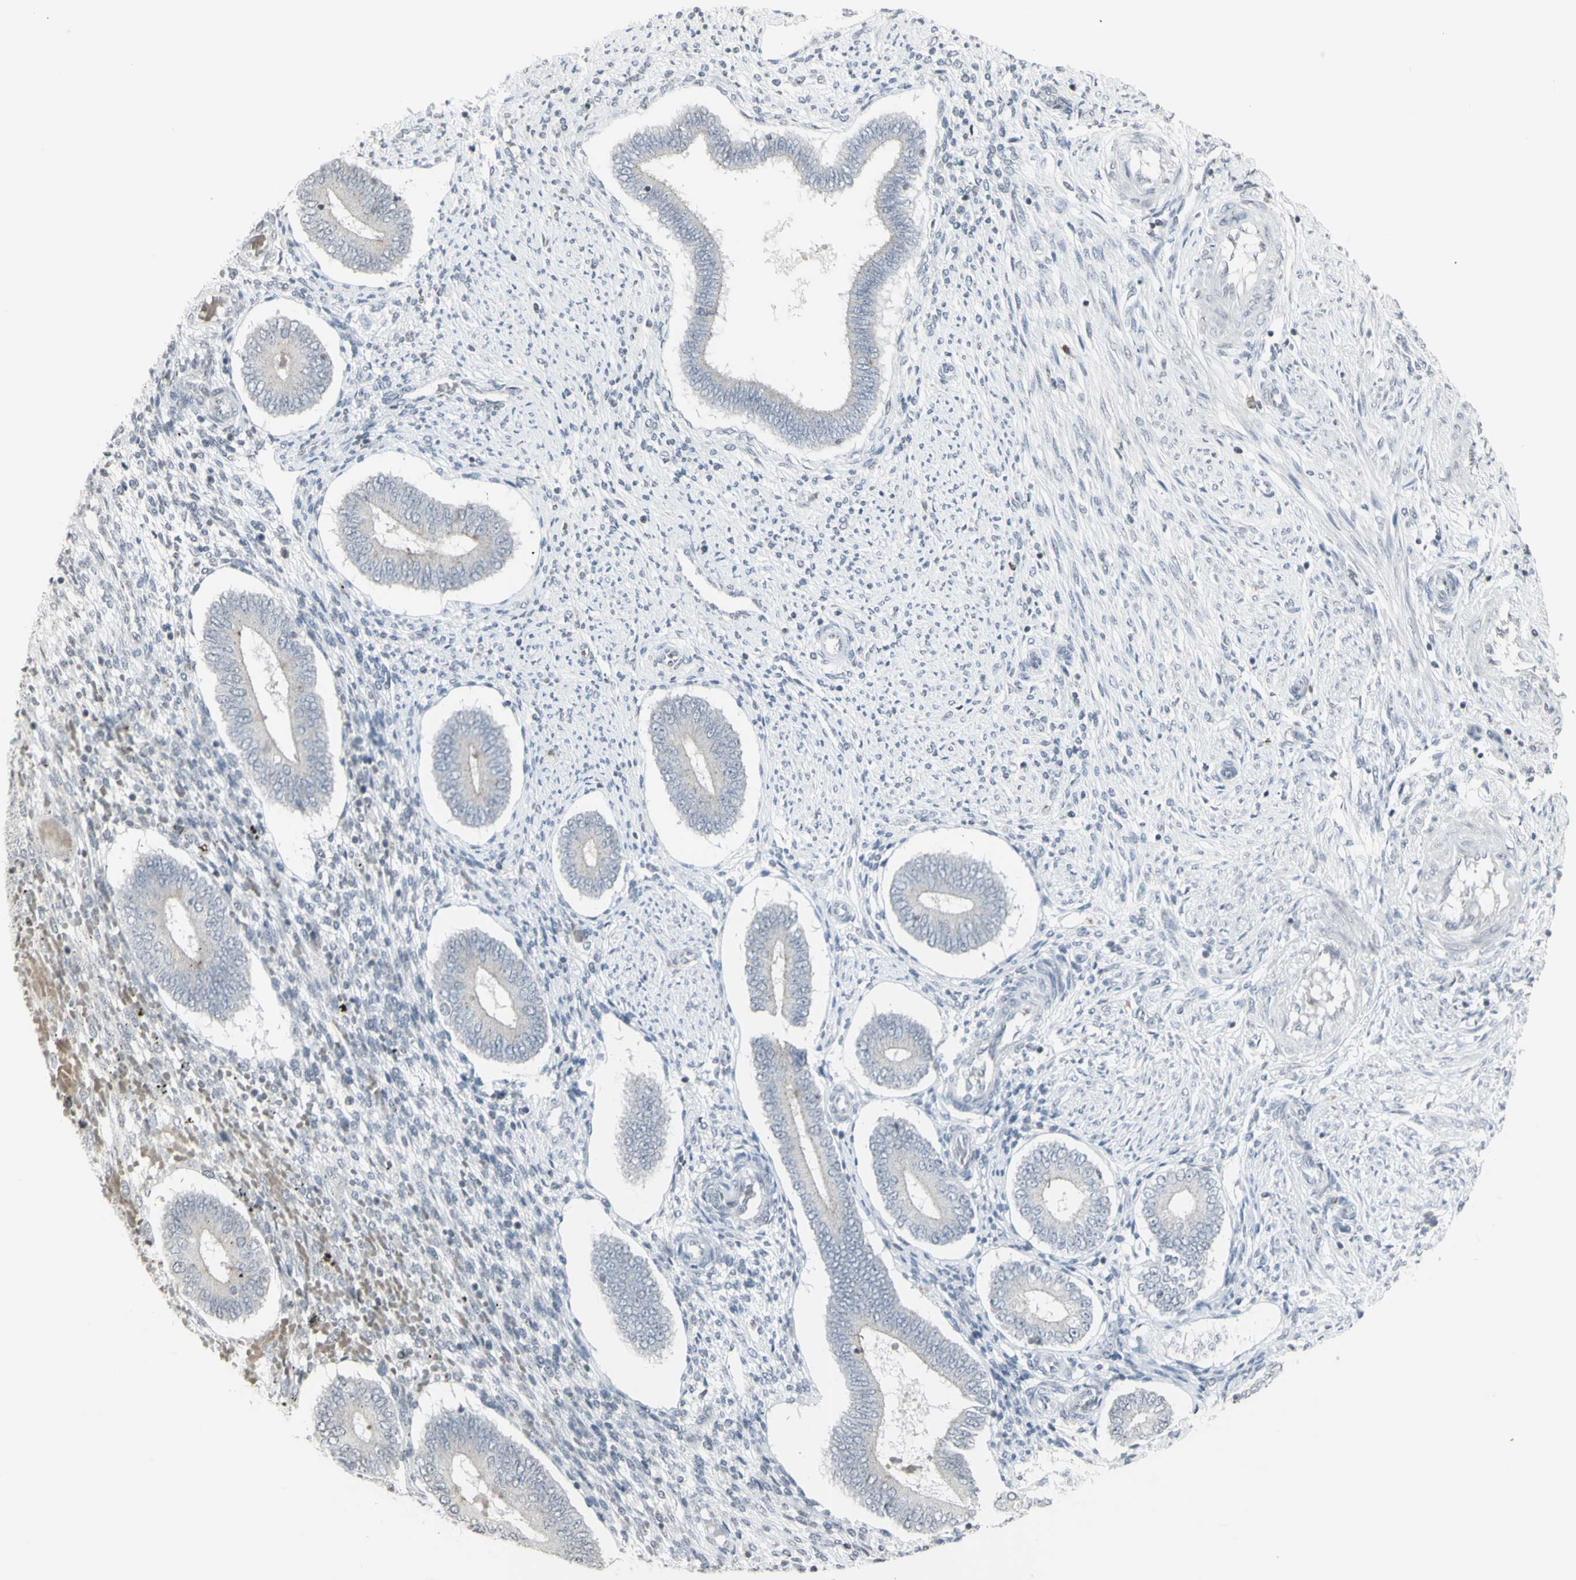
{"staining": {"intensity": "negative", "quantity": "none", "location": "none"}, "tissue": "endometrium", "cell_type": "Cells in endometrial stroma", "image_type": "normal", "snomed": [{"axis": "morphology", "description": "Normal tissue, NOS"}, {"axis": "topography", "description": "Endometrium"}], "caption": "Human endometrium stained for a protein using immunohistochemistry (IHC) displays no expression in cells in endometrial stroma.", "gene": "MUC5AC", "patient": {"sex": "female", "age": 42}}